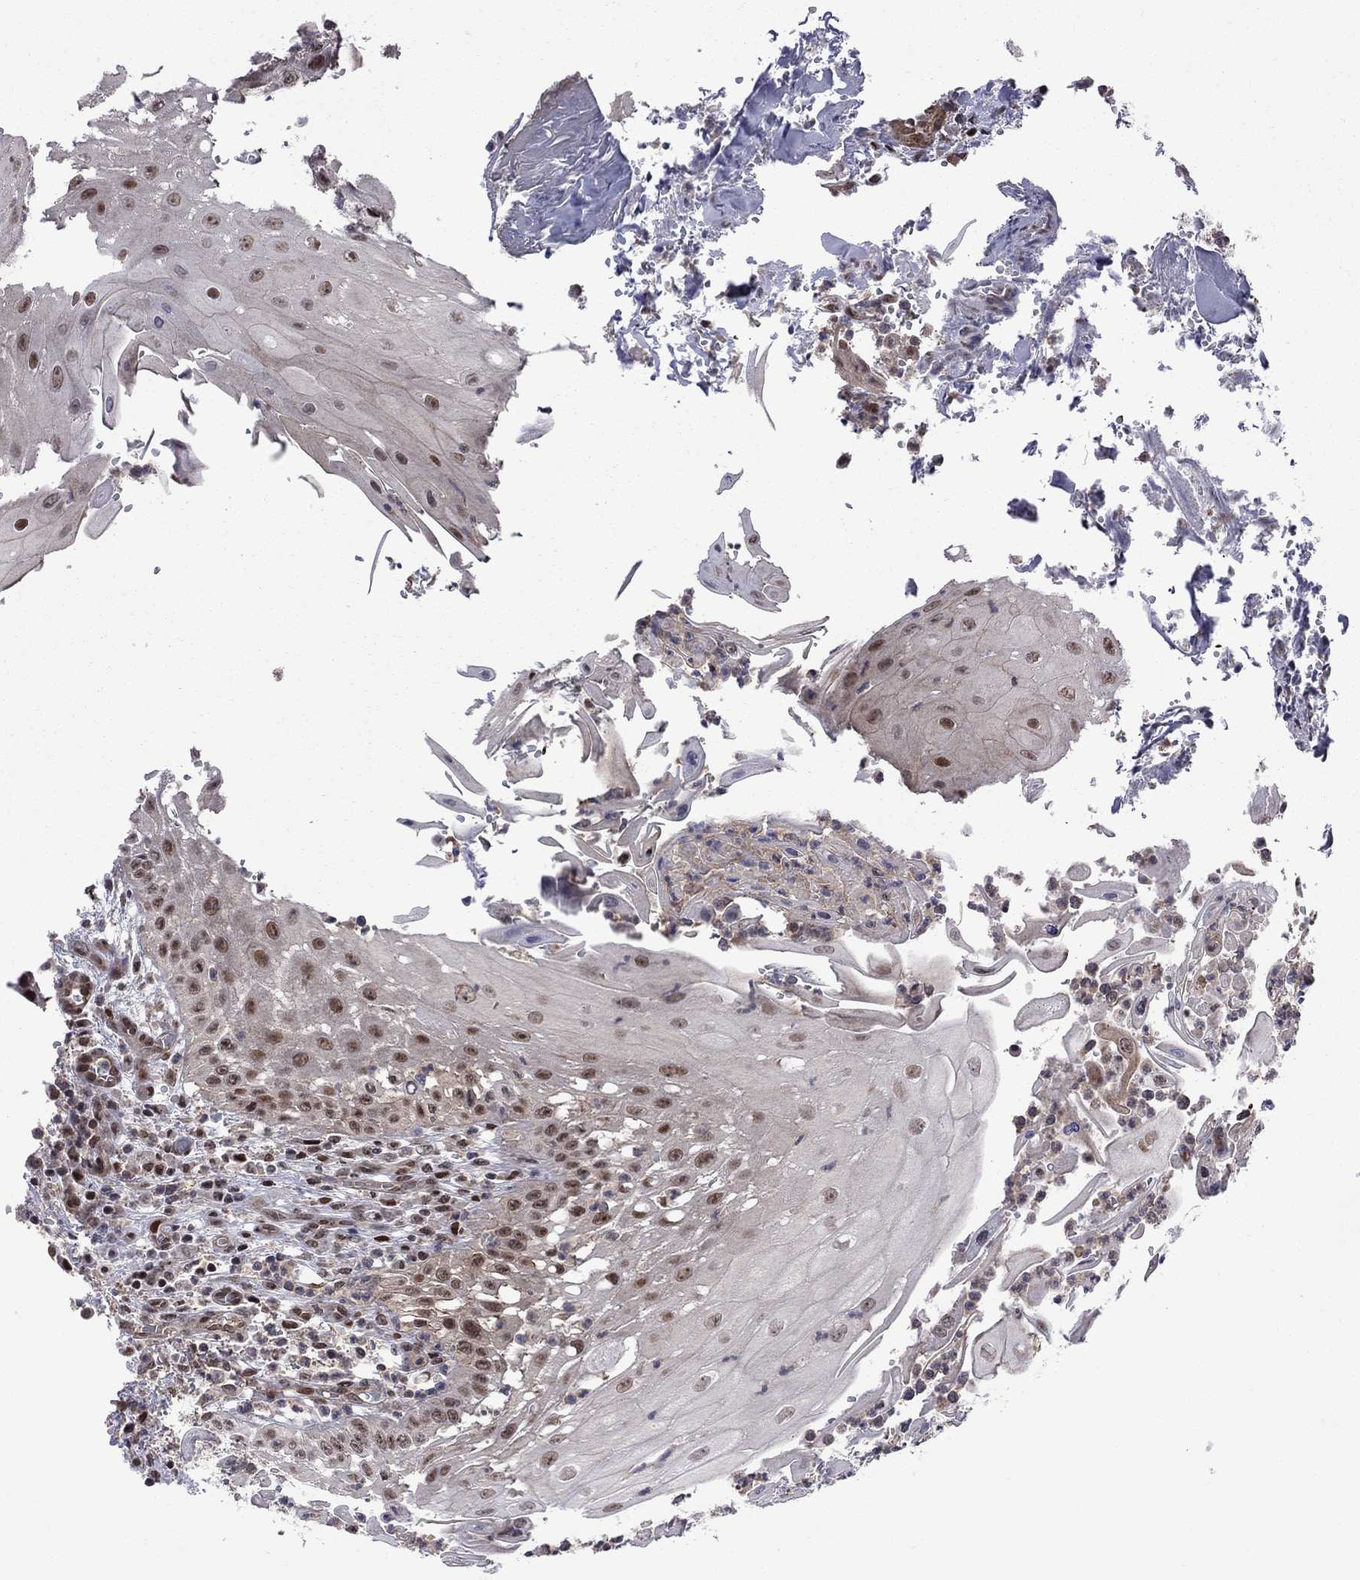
{"staining": {"intensity": "strong", "quantity": "25%-75%", "location": "nuclear"}, "tissue": "head and neck cancer", "cell_type": "Tumor cells", "image_type": "cancer", "snomed": [{"axis": "morphology", "description": "Squamous cell carcinoma, NOS"}, {"axis": "topography", "description": "Oral tissue"}, {"axis": "topography", "description": "Head-Neck"}], "caption": "Immunohistochemical staining of human head and neck squamous cell carcinoma demonstrates high levels of strong nuclear protein staining in about 25%-75% of tumor cells. The protein of interest is stained brown, and the nuclei are stained in blue (DAB (3,3'-diaminobenzidine) IHC with brightfield microscopy, high magnification).", "gene": "BRF1", "patient": {"sex": "male", "age": 58}}